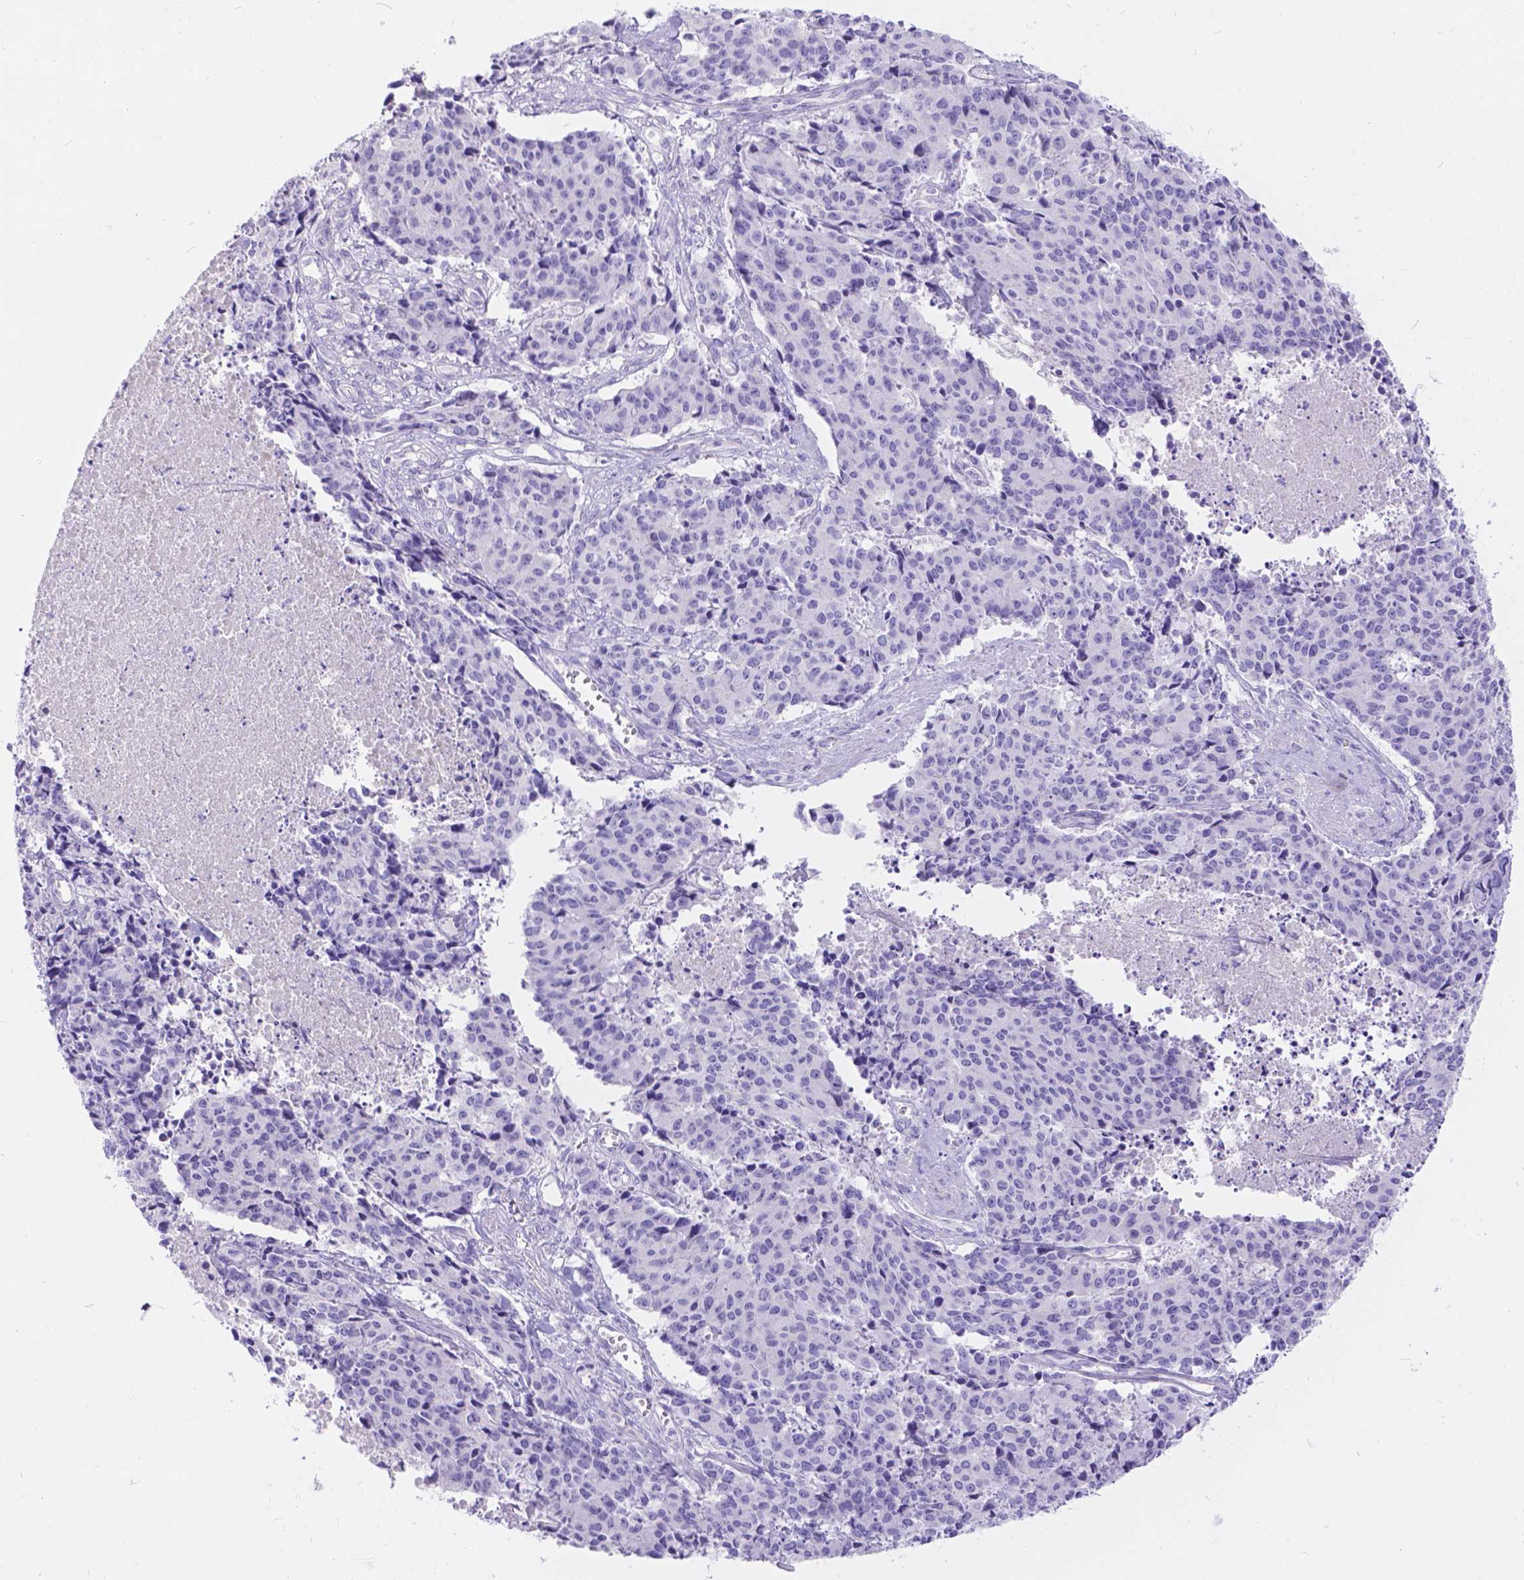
{"staining": {"intensity": "negative", "quantity": "none", "location": "none"}, "tissue": "cervical cancer", "cell_type": "Tumor cells", "image_type": "cancer", "snomed": [{"axis": "morphology", "description": "Squamous cell carcinoma, NOS"}, {"axis": "topography", "description": "Cervix"}], "caption": "Tumor cells show no significant expression in squamous cell carcinoma (cervical).", "gene": "KLHL10", "patient": {"sex": "female", "age": 28}}